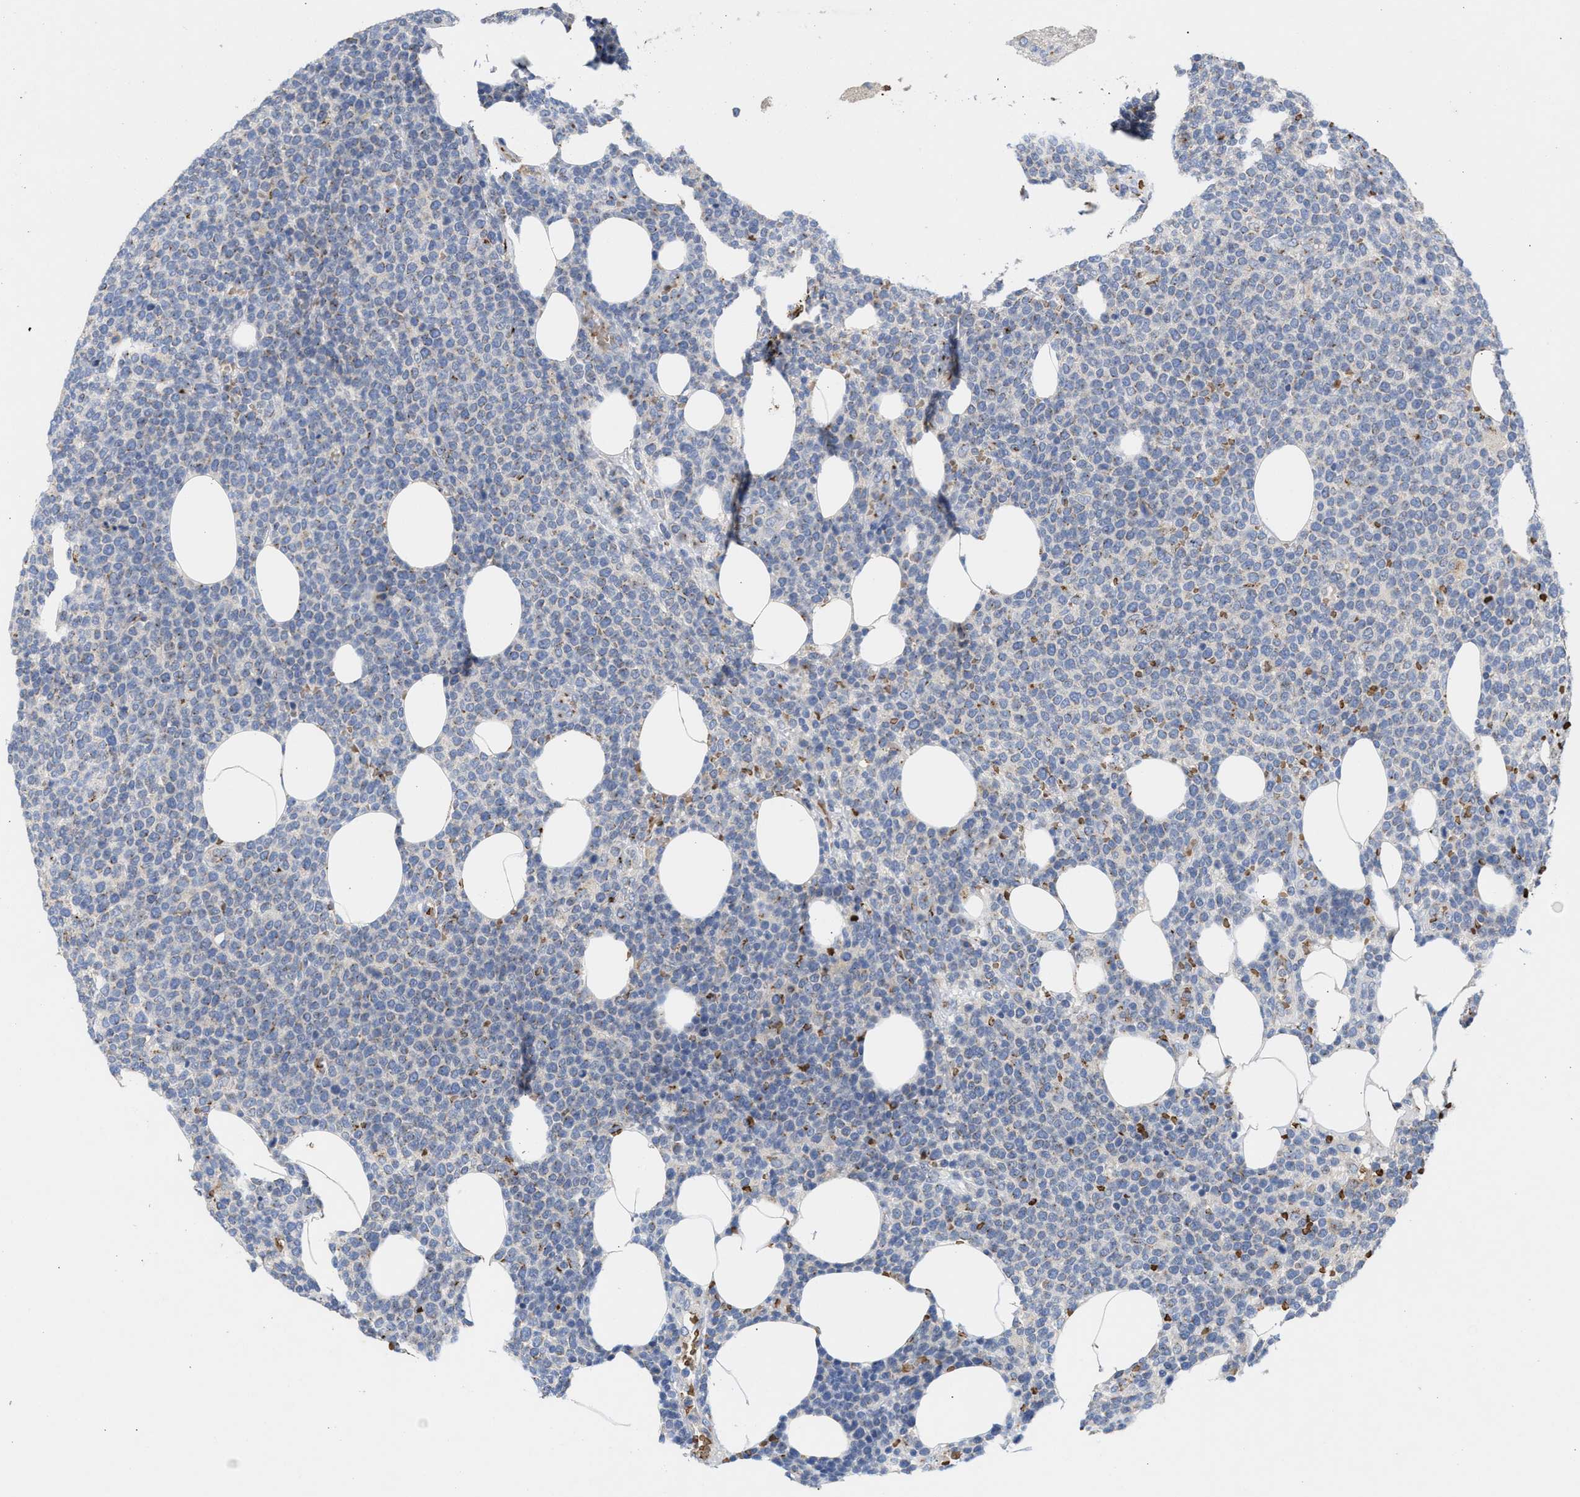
{"staining": {"intensity": "negative", "quantity": "none", "location": "none"}, "tissue": "lymphoma", "cell_type": "Tumor cells", "image_type": "cancer", "snomed": [{"axis": "morphology", "description": "Malignant lymphoma, non-Hodgkin's type, High grade"}, {"axis": "topography", "description": "Lymph node"}], "caption": "Tumor cells show no significant positivity in lymphoma.", "gene": "CCL2", "patient": {"sex": "male", "age": 61}}